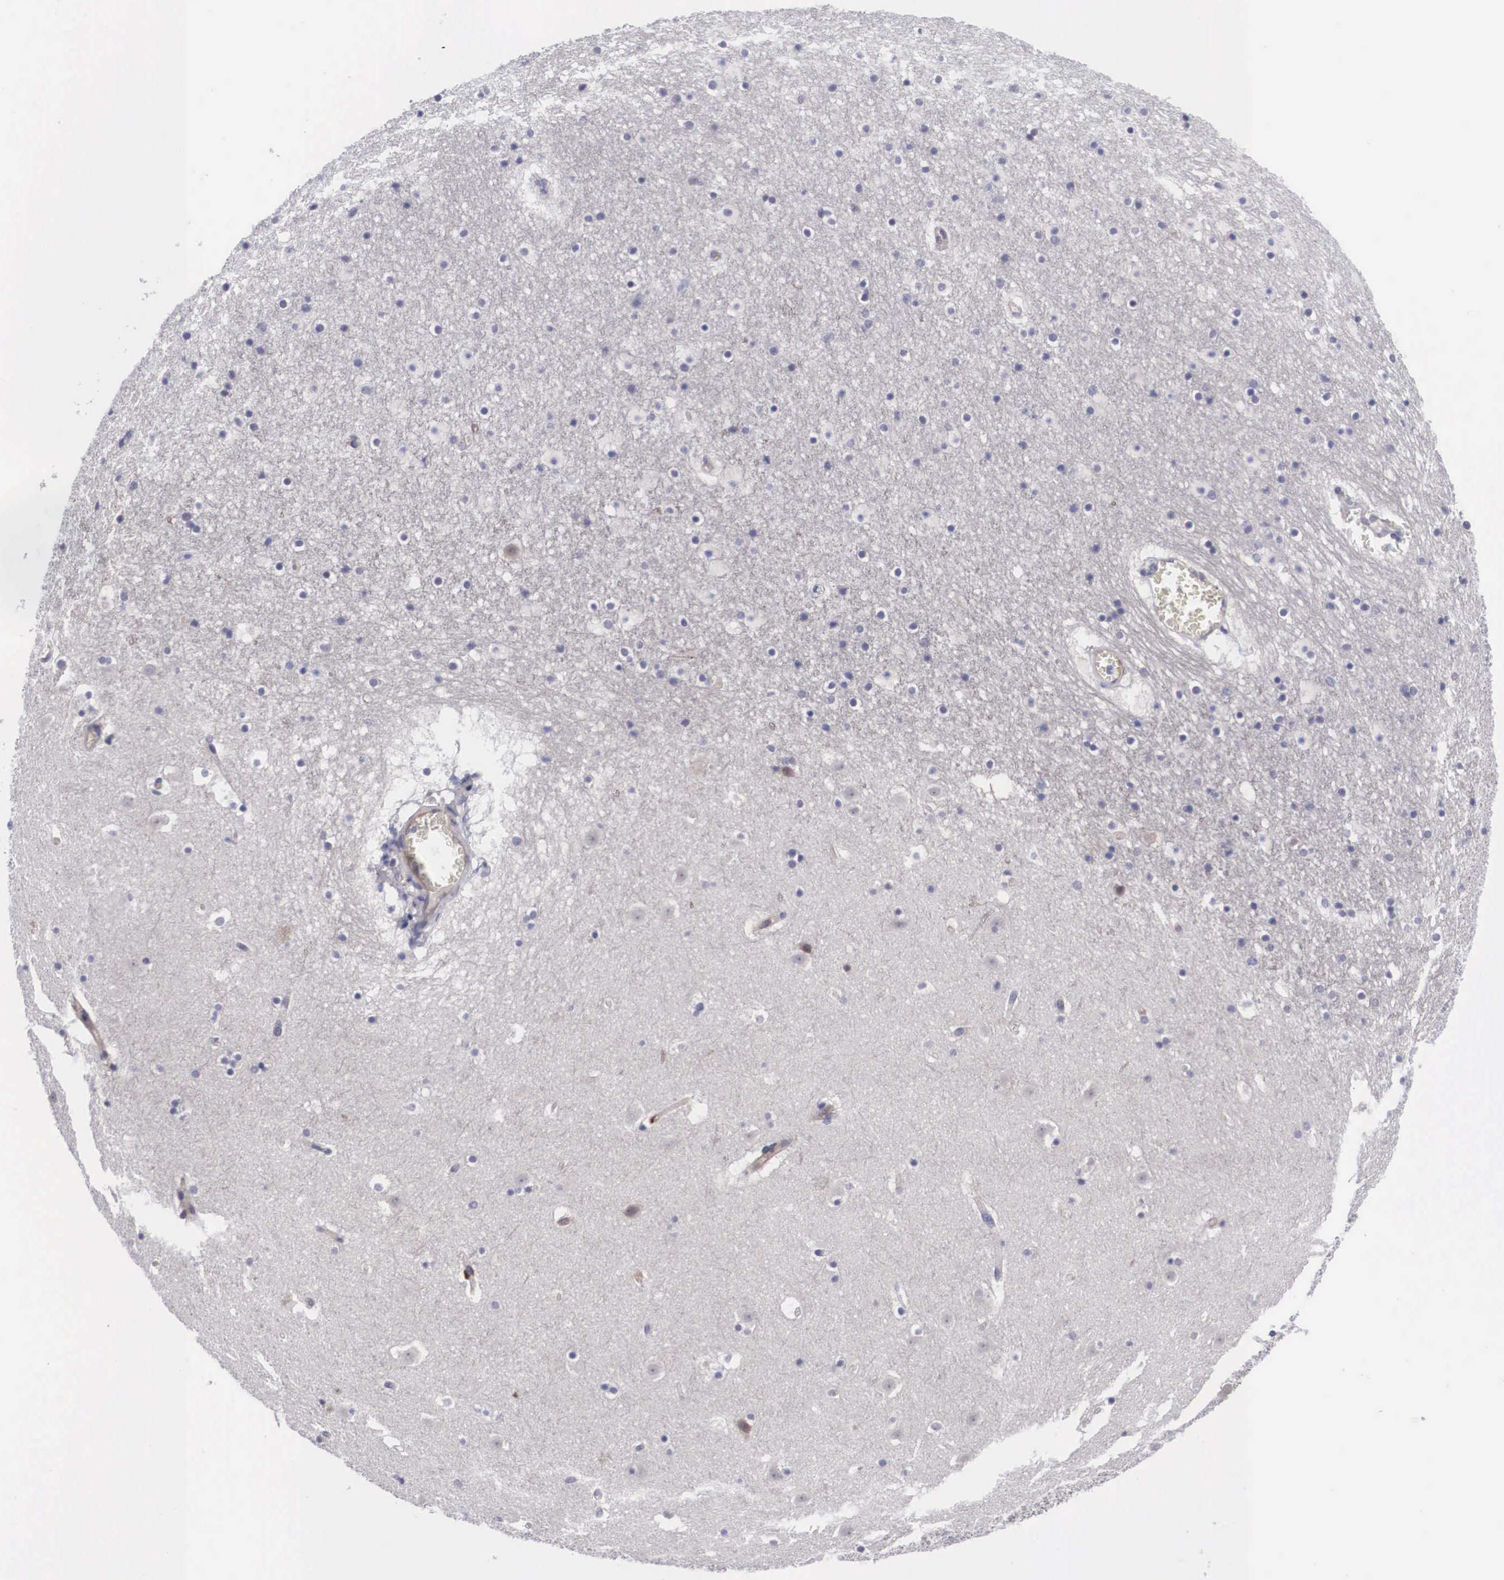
{"staining": {"intensity": "negative", "quantity": "none", "location": "none"}, "tissue": "caudate", "cell_type": "Glial cells", "image_type": "normal", "snomed": [{"axis": "morphology", "description": "Normal tissue, NOS"}, {"axis": "topography", "description": "Lateral ventricle wall"}], "caption": "This micrograph is of normal caudate stained with immunohistochemistry to label a protein in brown with the nuclei are counter-stained blue. There is no expression in glial cells.", "gene": "MAST4", "patient": {"sex": "male", "age": 45}}